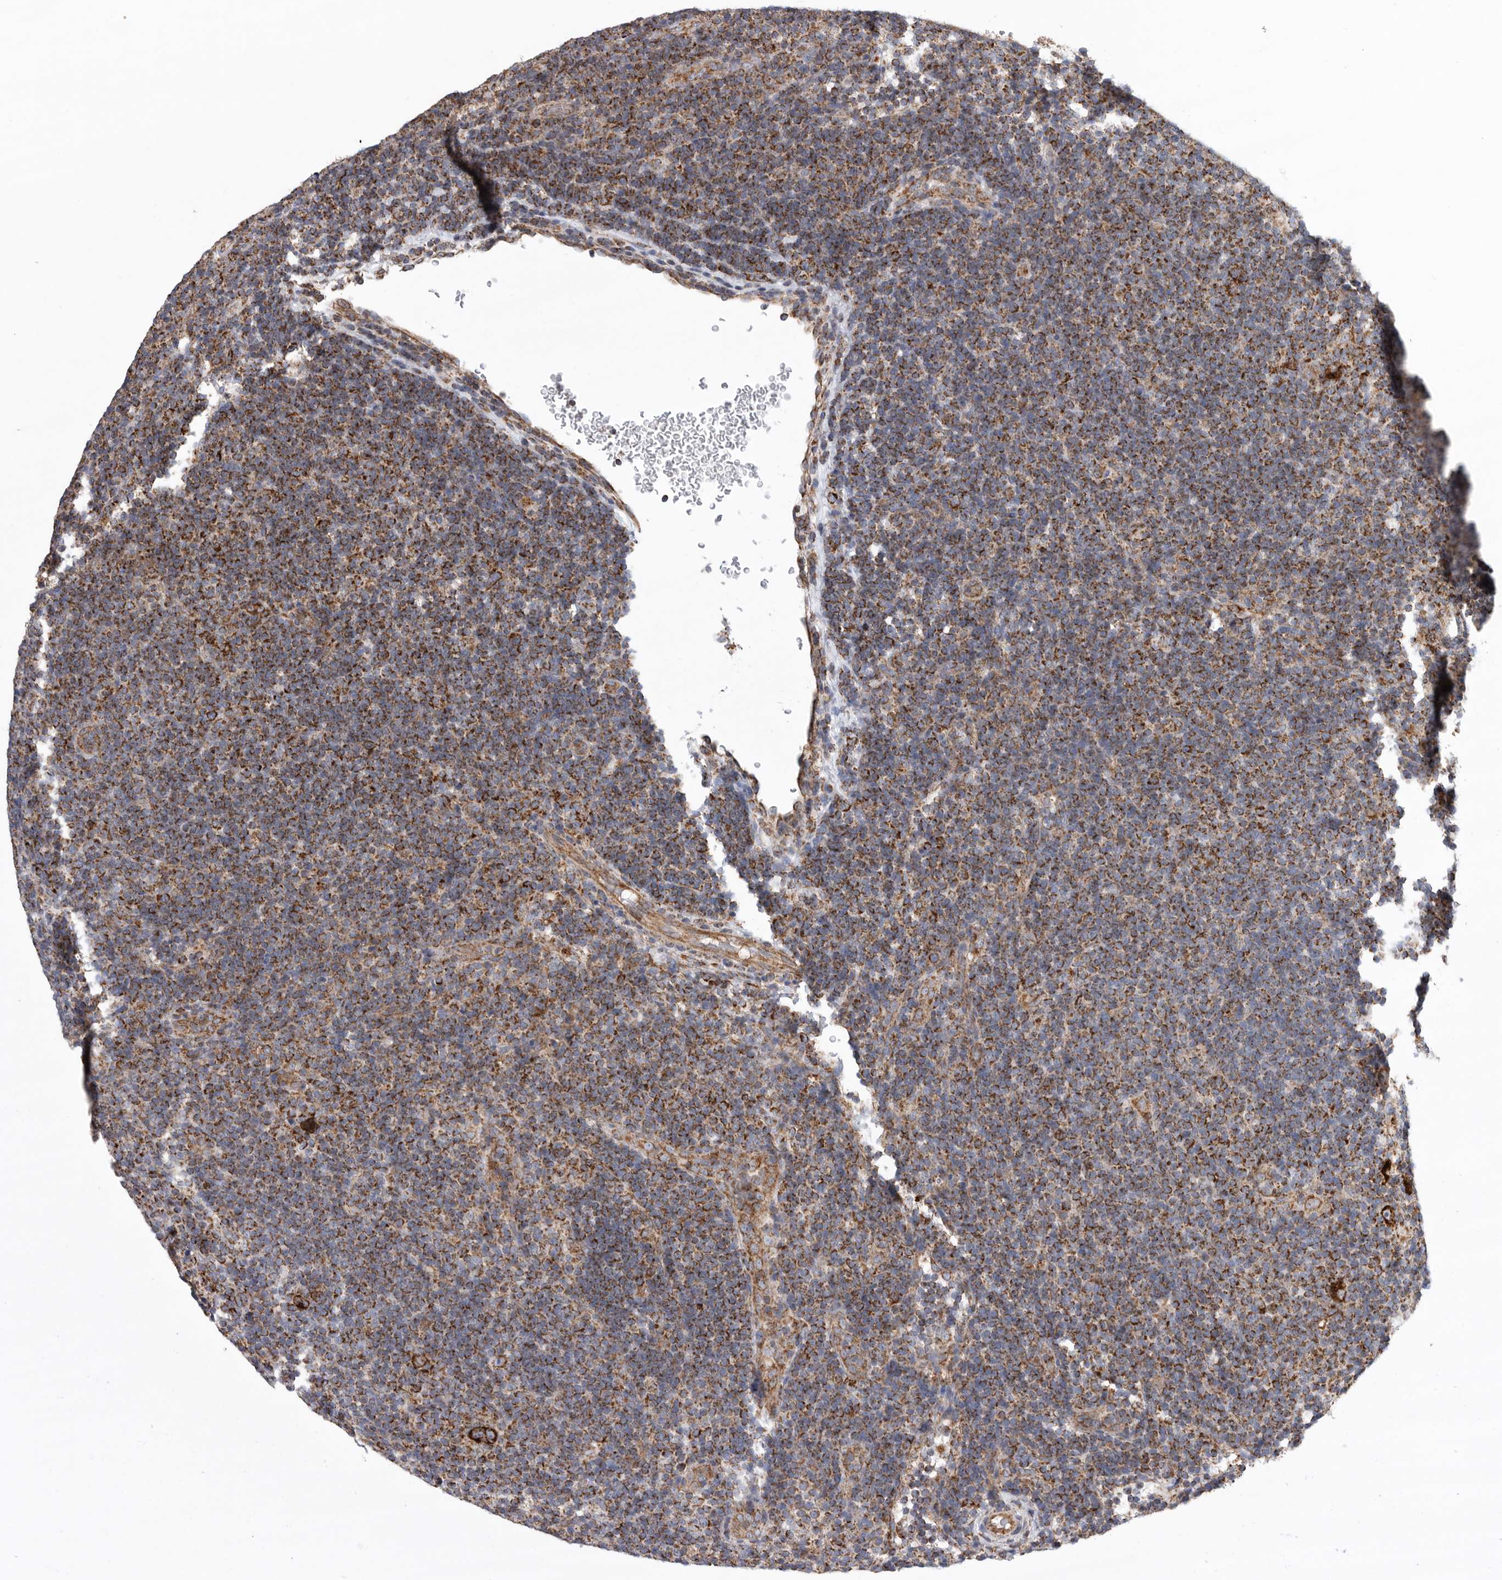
{"staining": {"intensity": "strong", "quantity": ">75%", "location": "cytoplasmic/membranous"}, "tissue": "lymphoma", "cell_type": "Tumor cells", "image_type": "cancer", "snomed": [{"axis": "morphology", "description": "Hodgkin's disease, NOS"}, {"axis": "topography", "description": "Lymph node"}], "caption": "Hodgkin's disease stained for a protein (brown) displays strong cytoplasmic/membranous positive staining in about >75% of tumor cells.", "gene": "FKBP8", "patient": {"sex": "female", "age": 57}}